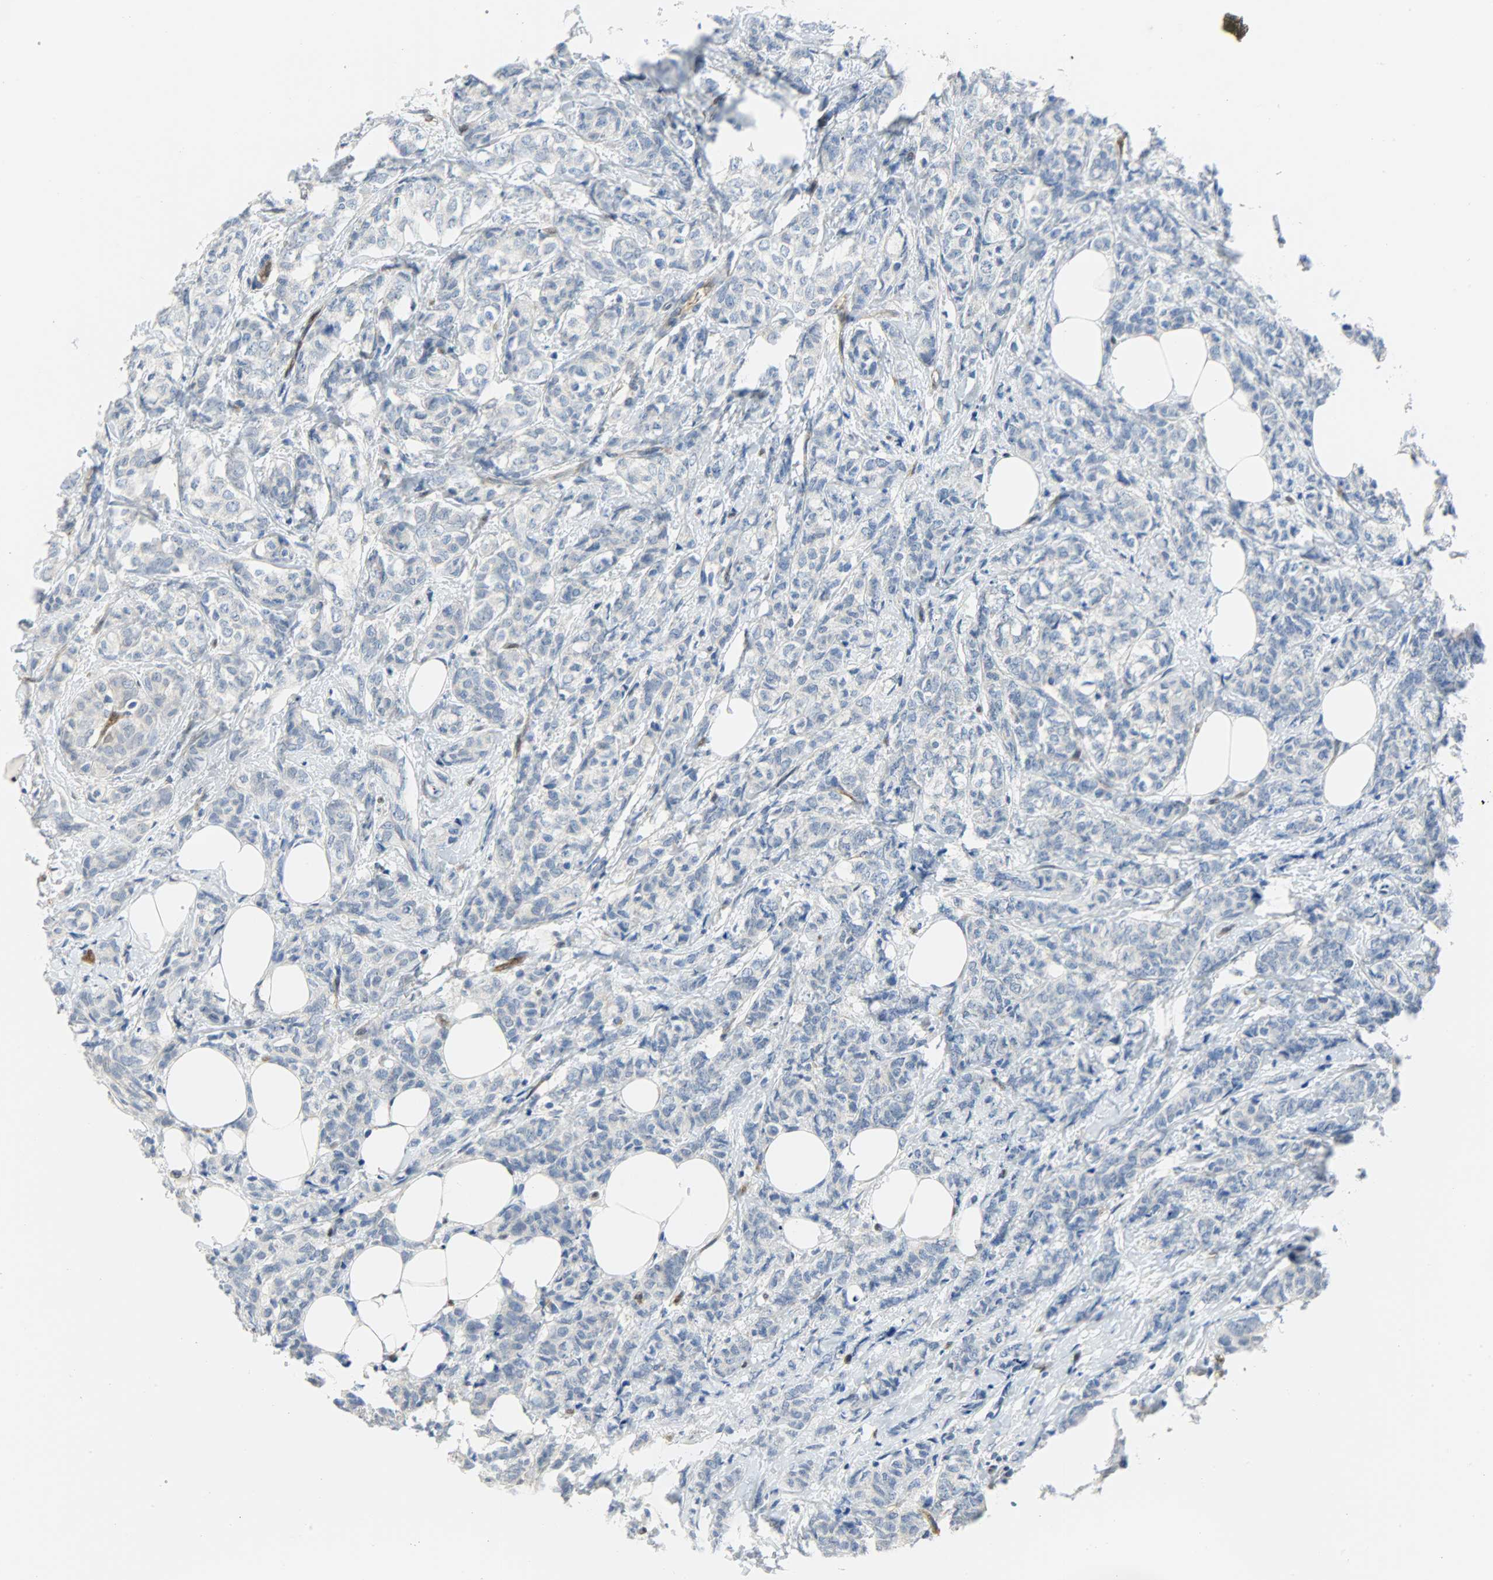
{"staining": {"intensity": "negative", "quantity": "none", "location": "none"}, "tissue": "breast cancer", "cell_type": "Tumor cells", "image_type": "cancer", "snomed": [{"axis": "morphology", "description": "Lobular carcinoma"}, {"axis": "topography", "description": "Breast"}], "caption": "Human breast cancer (lobular carcinoma) stained for a protein using IHC reveals no staining in tumor cells.", "gene": "FKBP1A", "patient": {"sex": "female", "age": 60}}